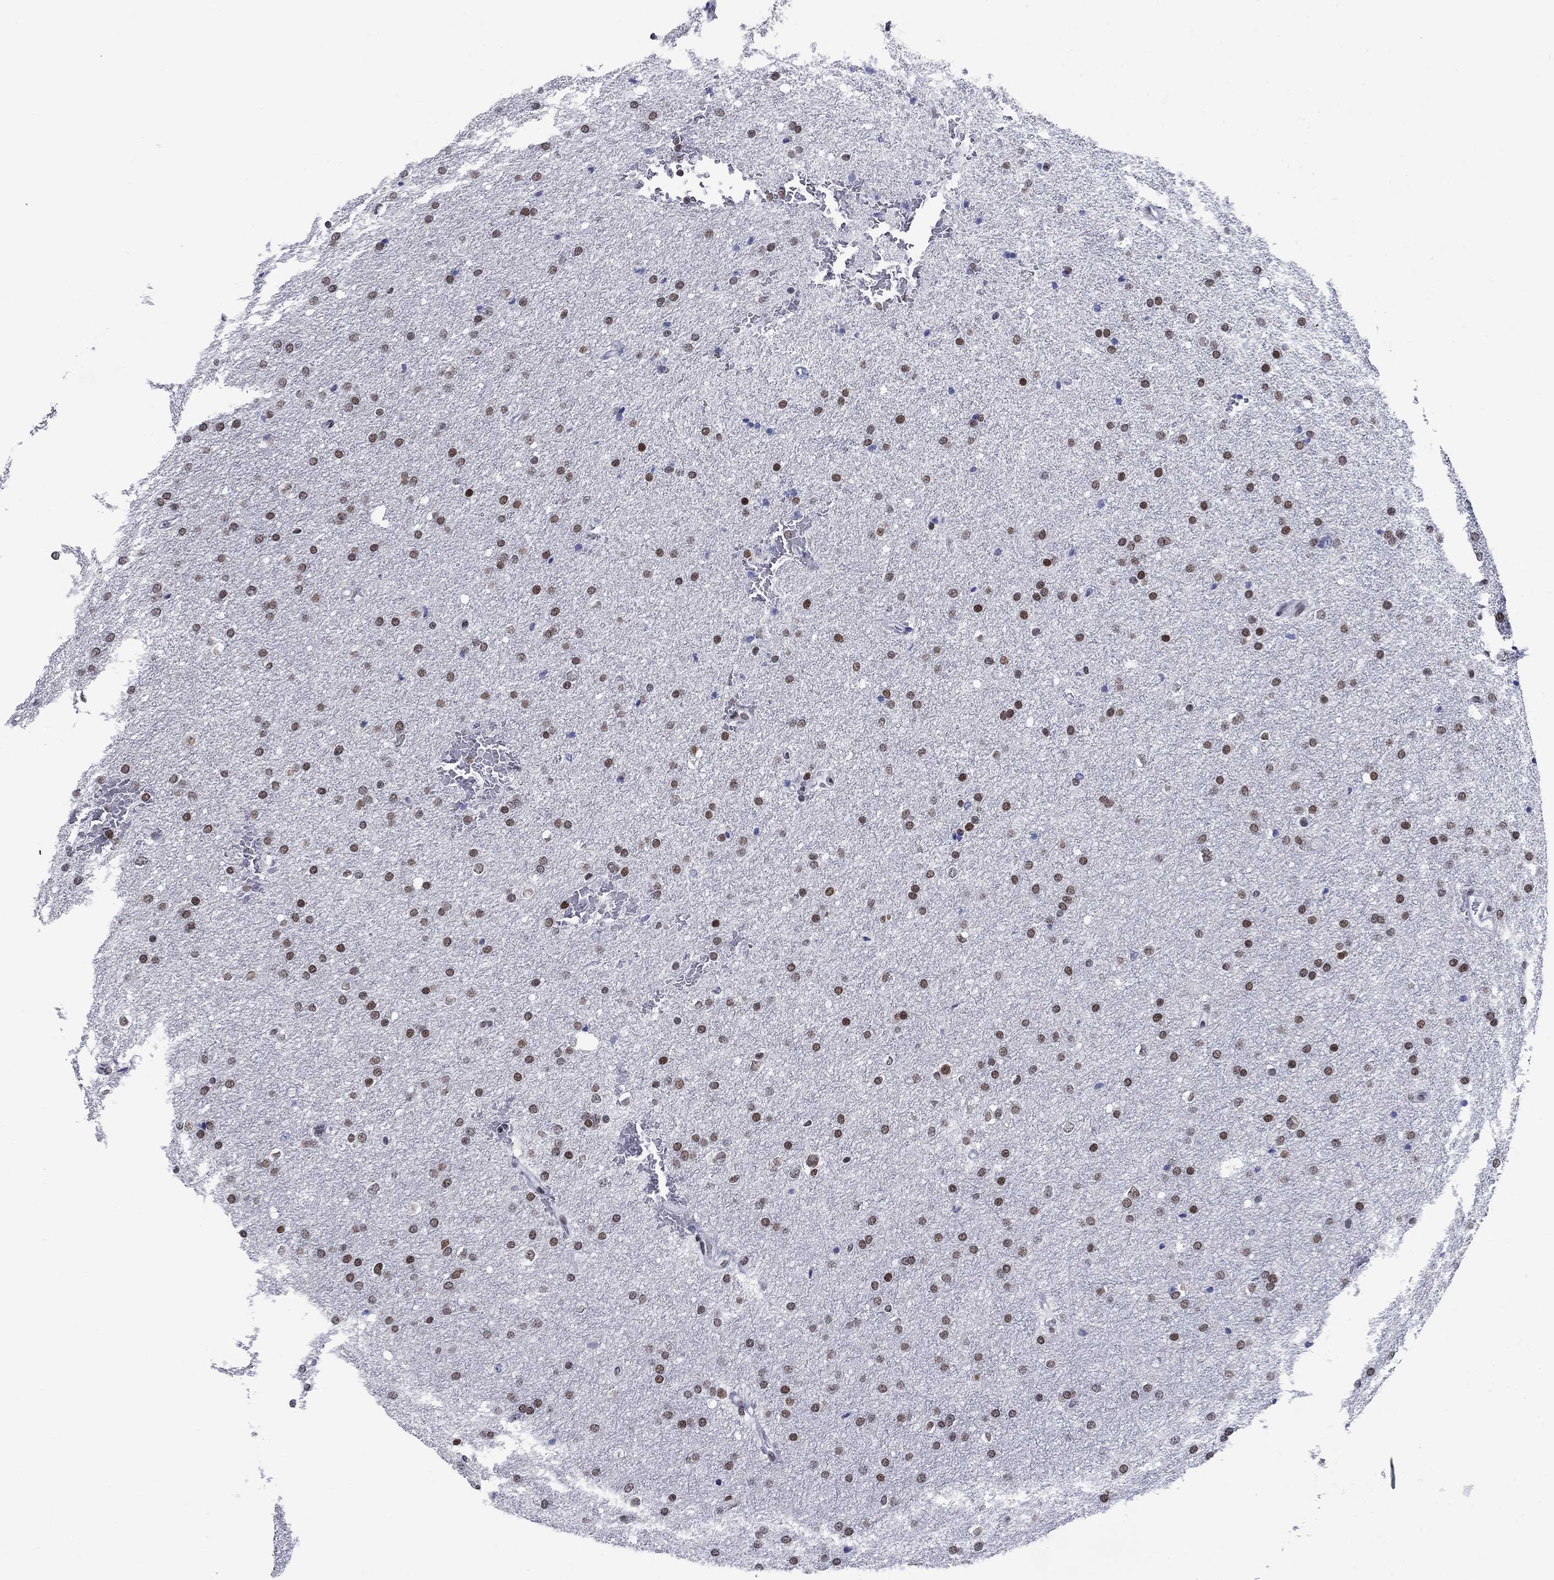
{"staining": {"intensity": "strong", "quantity": ">75%", "location": "nuclear"}, "tissue": "glioma", "cell_type": "Tumor cells", "image_type": "cancer", "snomed": [{"axis": "morphology", "description": "Glioma, malignant, Low grade"}, {"axis": "topography", "description": "Brain"}], "caption": "This is an image of immunohistochemistry (IHC) staining of malignant glioma (low-grade), which shows strong positivity in the nuclear of tumor cells.", "gene": "NPAS3", "patient": {"sex": "female", "age": 37}}